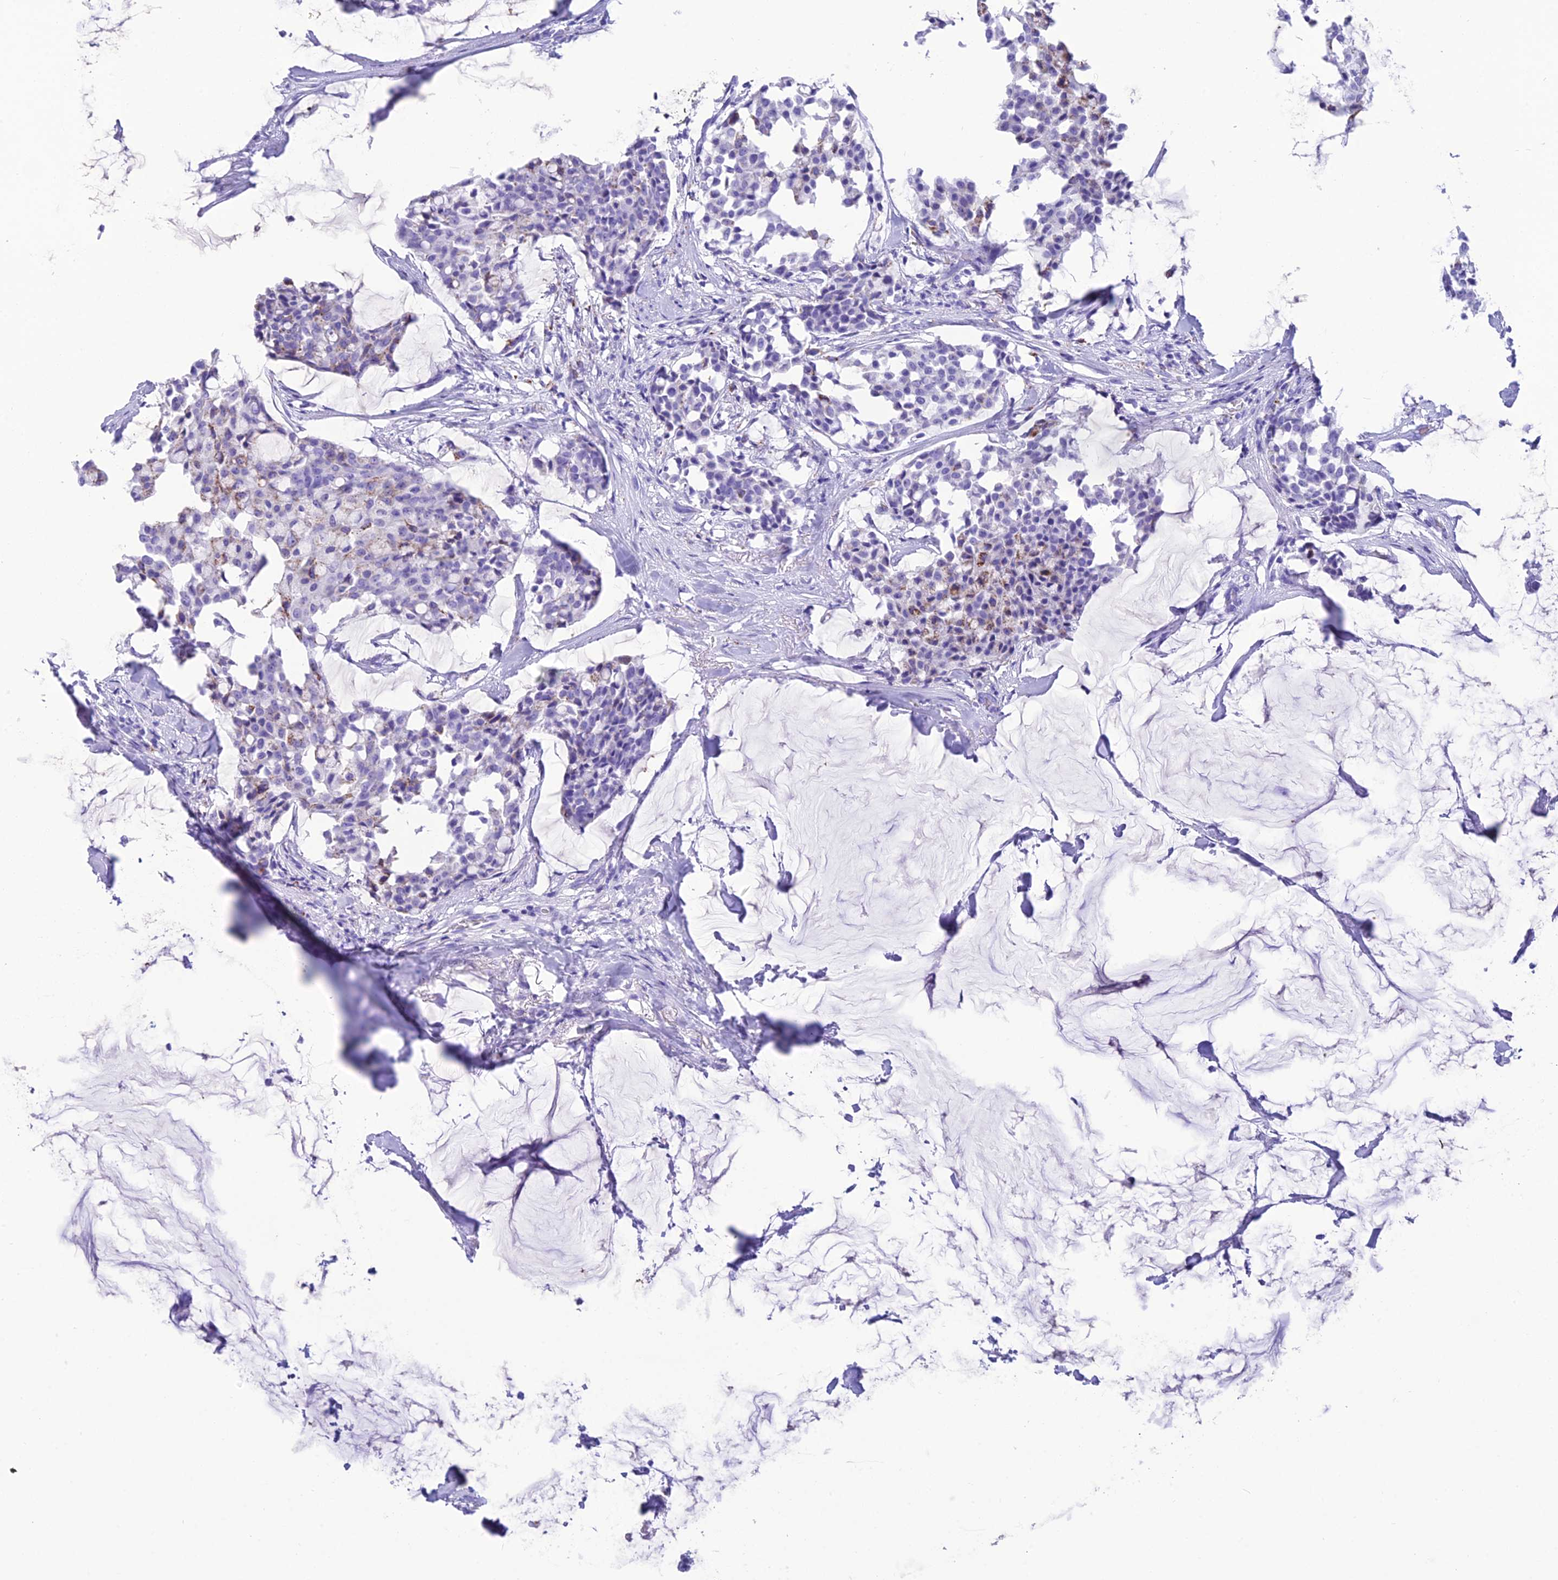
{"staining": {"intensity": "weak", "quantity": "<25%", "location": "cytoplasmic/membranous"}, "tissue": "breast cancer", "cell_type": "Tumor cells", "image_type": "cancer", "snomed": [{"axis": "morphology", "description": "Duct carcinoma"}, {"axis": "topography", "description": "Breast"}], "caption": "The immunohistochemistry (IHC) image has no significant positivity in tumor cells of breast infiltrating ductal carcinoma tissue.", "gene": "TRAM1L1", "patient": {"sex": "female", "age": 93}}